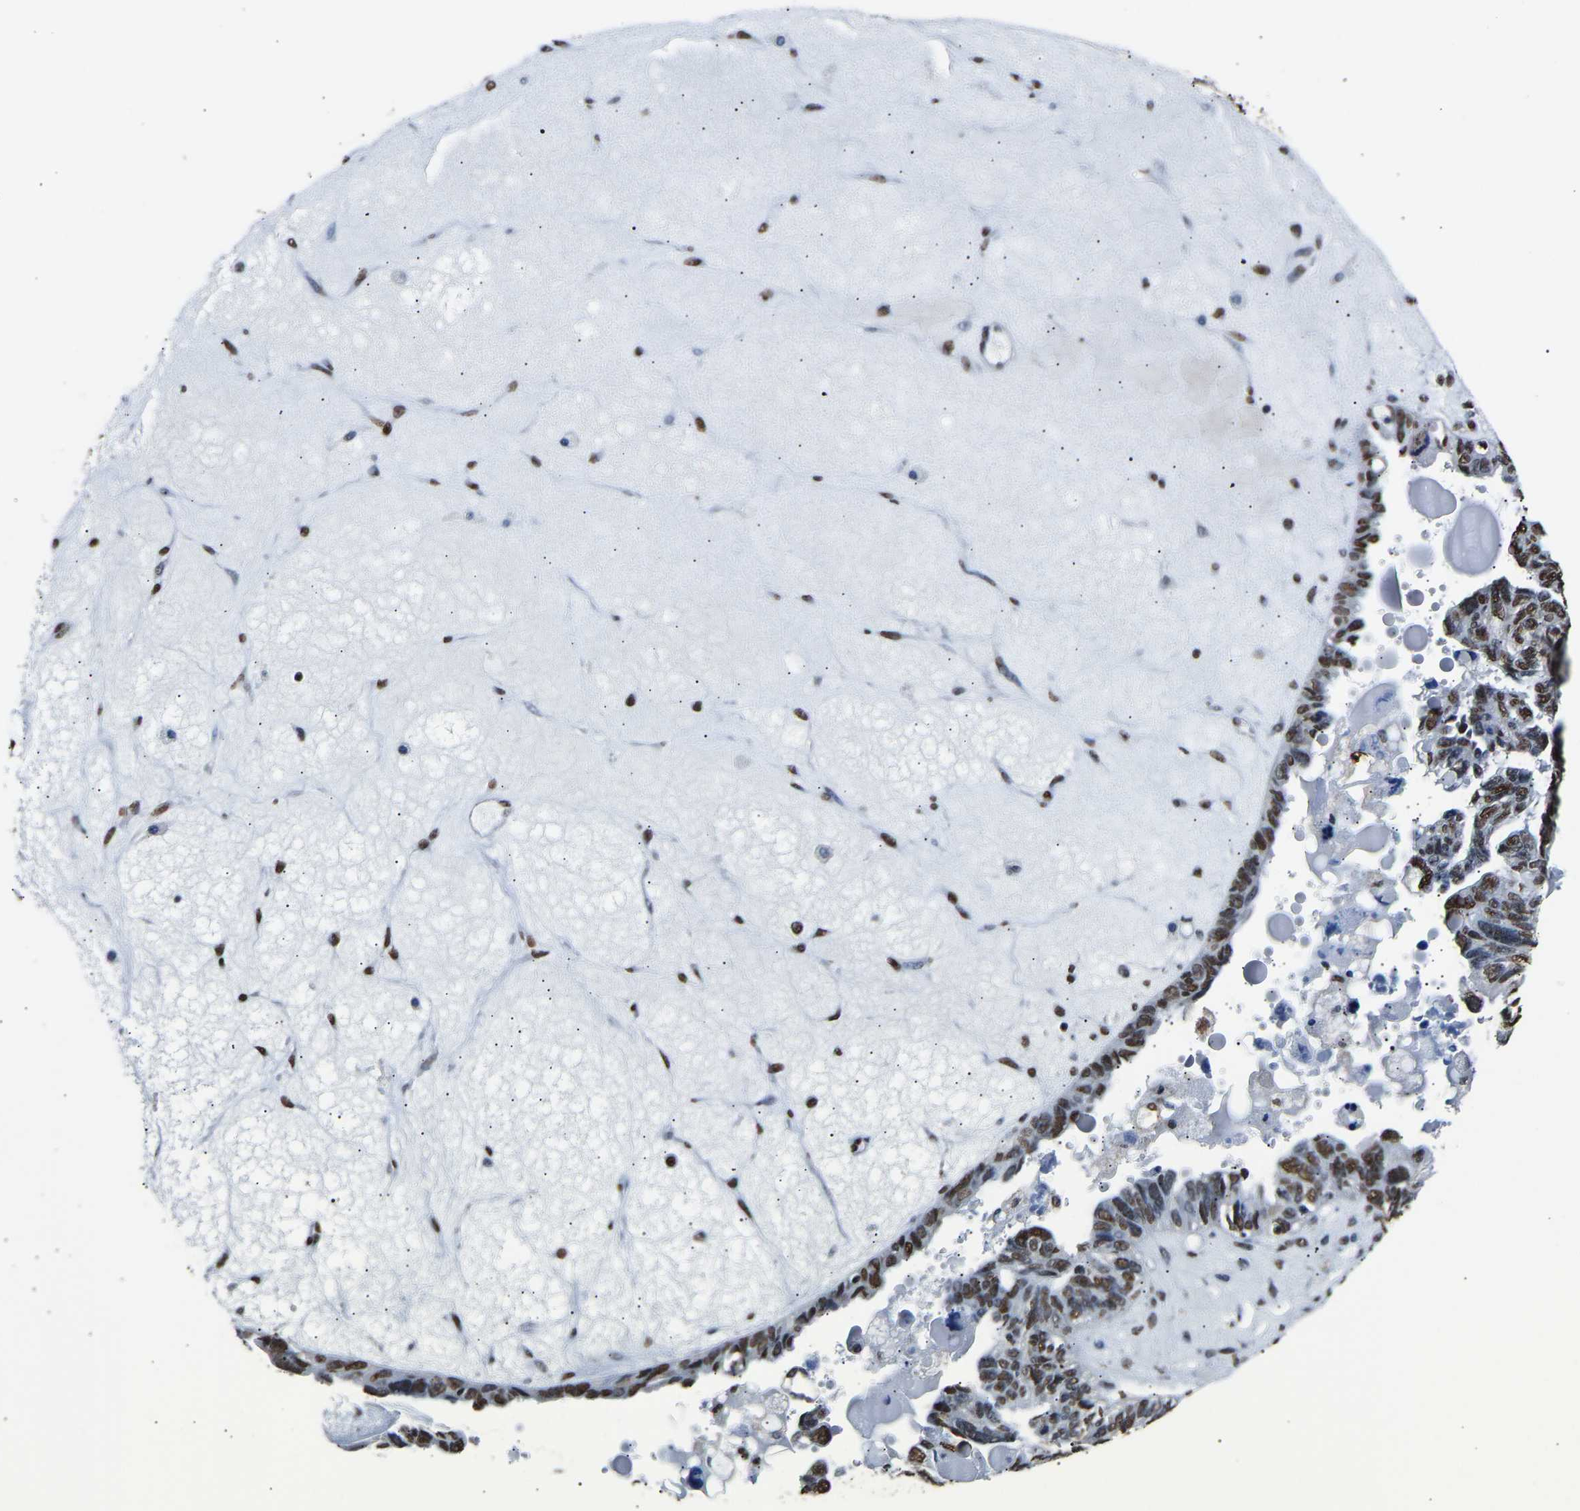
{"staining": {"intensity": "moderate", "quantity": ">75%", "location": "nuclear"}, "tissue": "ovarian cancer", "cell_type": "Tumor cells", "image_type": "cancer", "snomed": [{"axis": "morphology", "description": "Cystadenocarcinoma, serous, NOS"}, {"axis": "topography", "description": "Ovary"}], "caption": "Immunohistochemistry (IHC) histopathology image of neoplastic tissue: ovarian cancer stained using immunohistochemistry reveals medium levels of moderate protein expression localized specifically in the nuclear of tumor cells, appearing as a nuclear brown color.", "gene": "SAFB", "patient": {"sex": "female", "age": 79}}